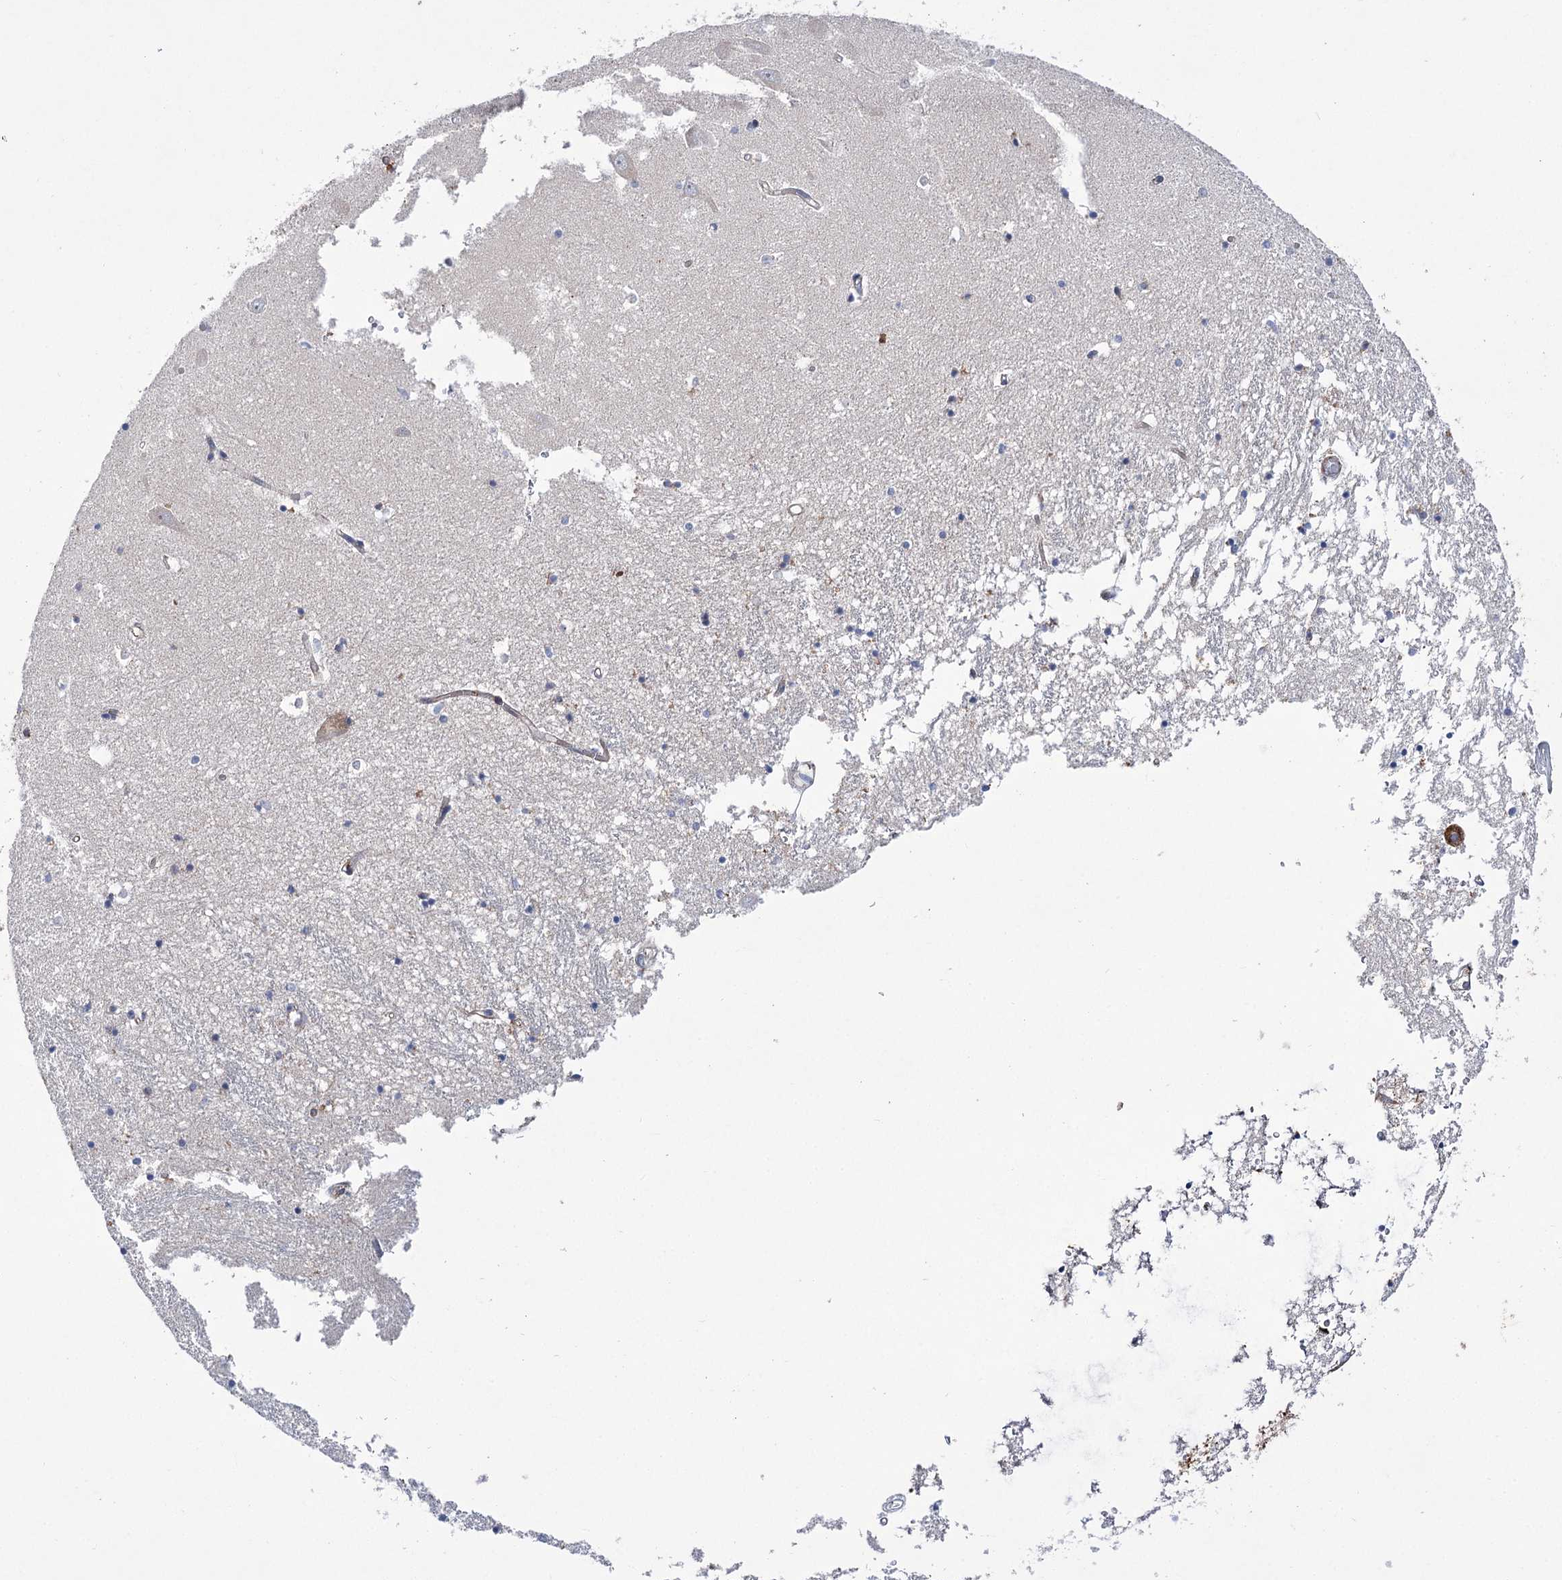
{"staining": {"intensity": "negative", "quantity": "none", "location": "none"}, "tissue": "hippocampus", "cell_type": "Glial cells", "image_type": "normal", "snomed": [{"axis": "morphology", "description": "Normal tissue, NOS"}, {"axis": "topography", "description": "Hippocampus"}], "caption": "This is an immunohistochemistry photomicrograph of benign human hippocampus. There is no staining in glial cells.", "gene": "ECHDC3", "patient": {"sex": "male", "age": 70}}